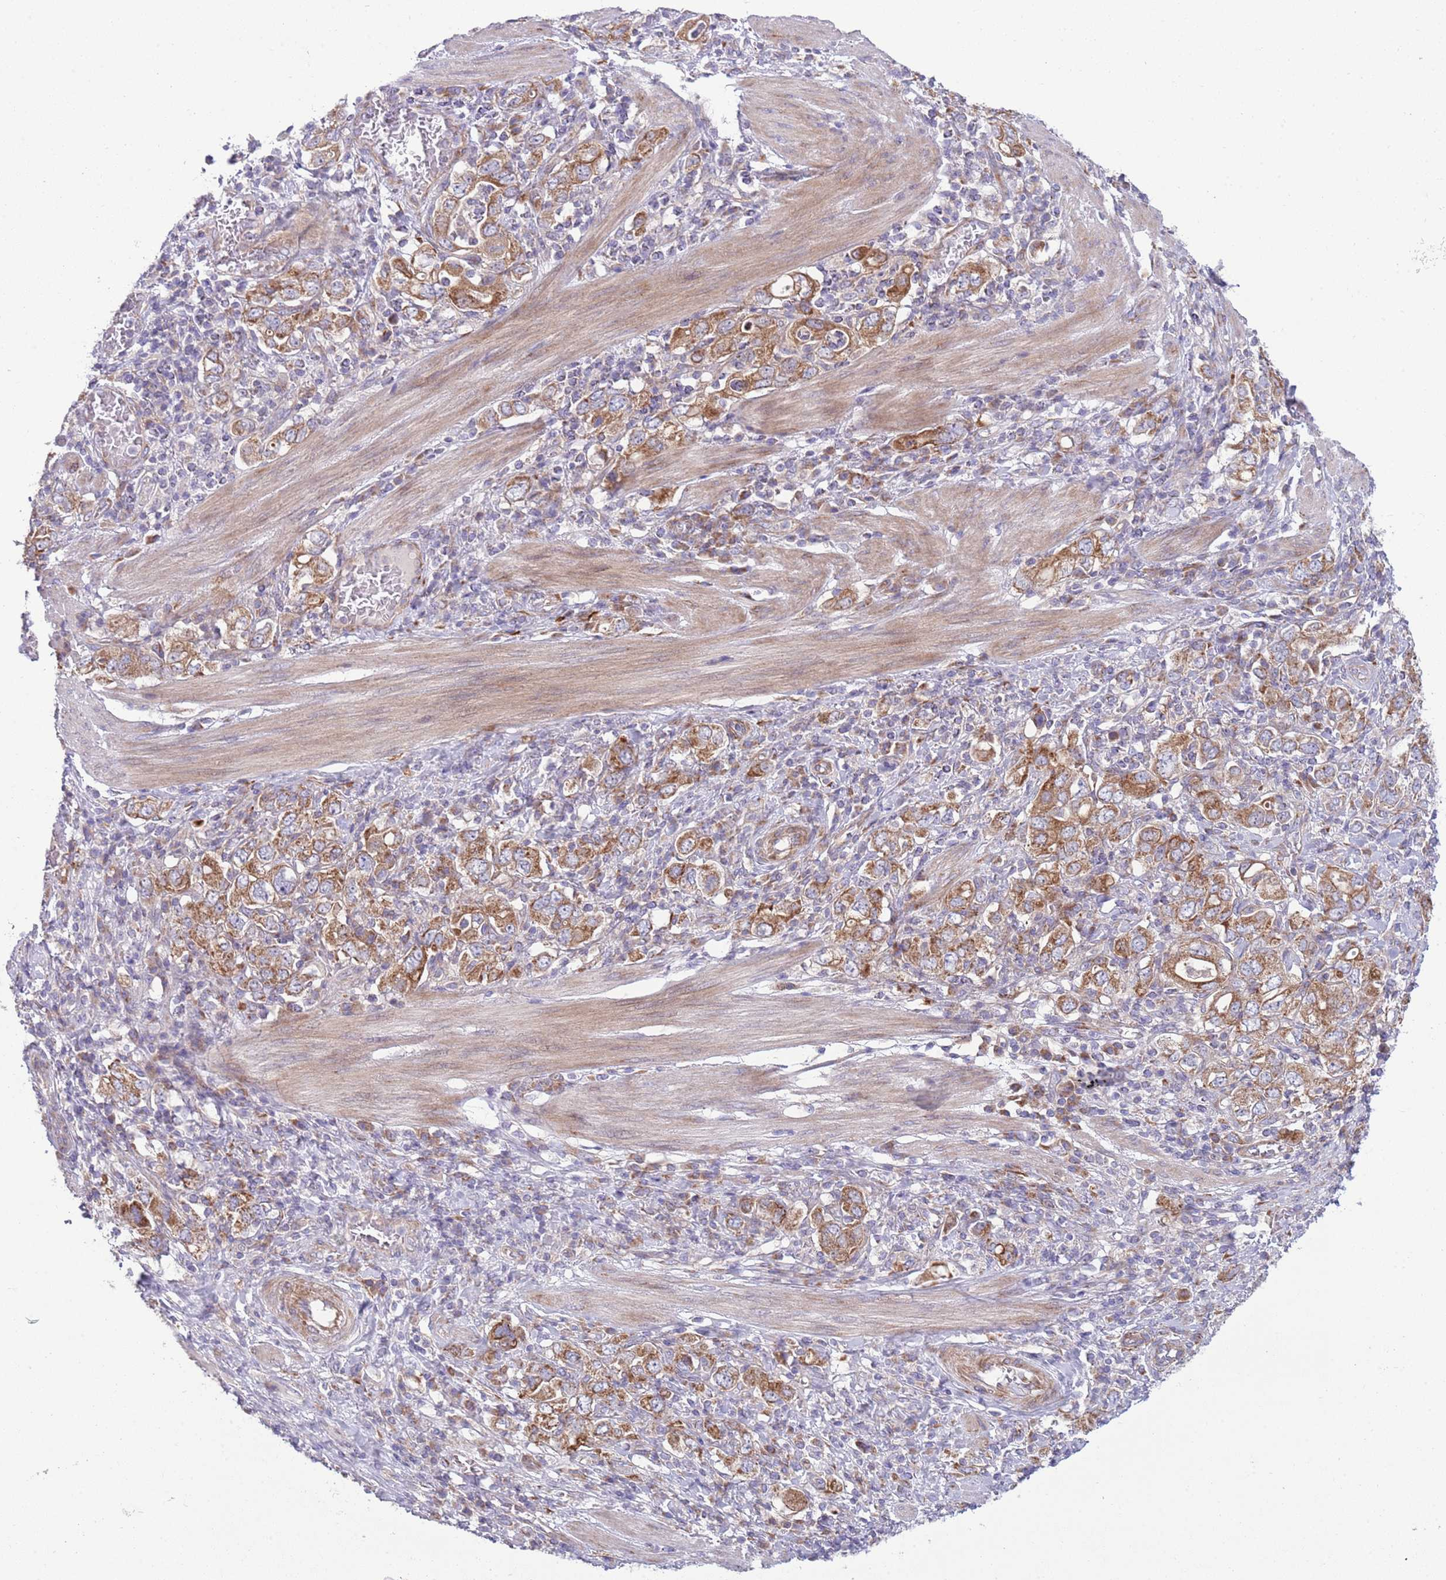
{"staining": {"intensity": "moderate", "quantity": ">75%", "location": "cytoplasmic/membranous"}, "tissue": "stomach cancer", "cell_type": "Tumor cells", "image_type": "cancer", "snomed": [{"axis": "morphology", "description": "Adenocarcinoma, NOS"}, {"axis": "topography", "description": "Stomach, upper"}, {"axis": "topography", "description": "Stomach"}], "caption": "Stomach cancer (adenocarcinoma) tissue exhibits moderate cytoplasmic/membranous positivity in about >75% of tumor cells, visualized by immunohistochemistry. (IHC, brightfield microscopy, high magnification).", "gene": "TOMM5", "patient": {"sex": "male", "age": 62}}